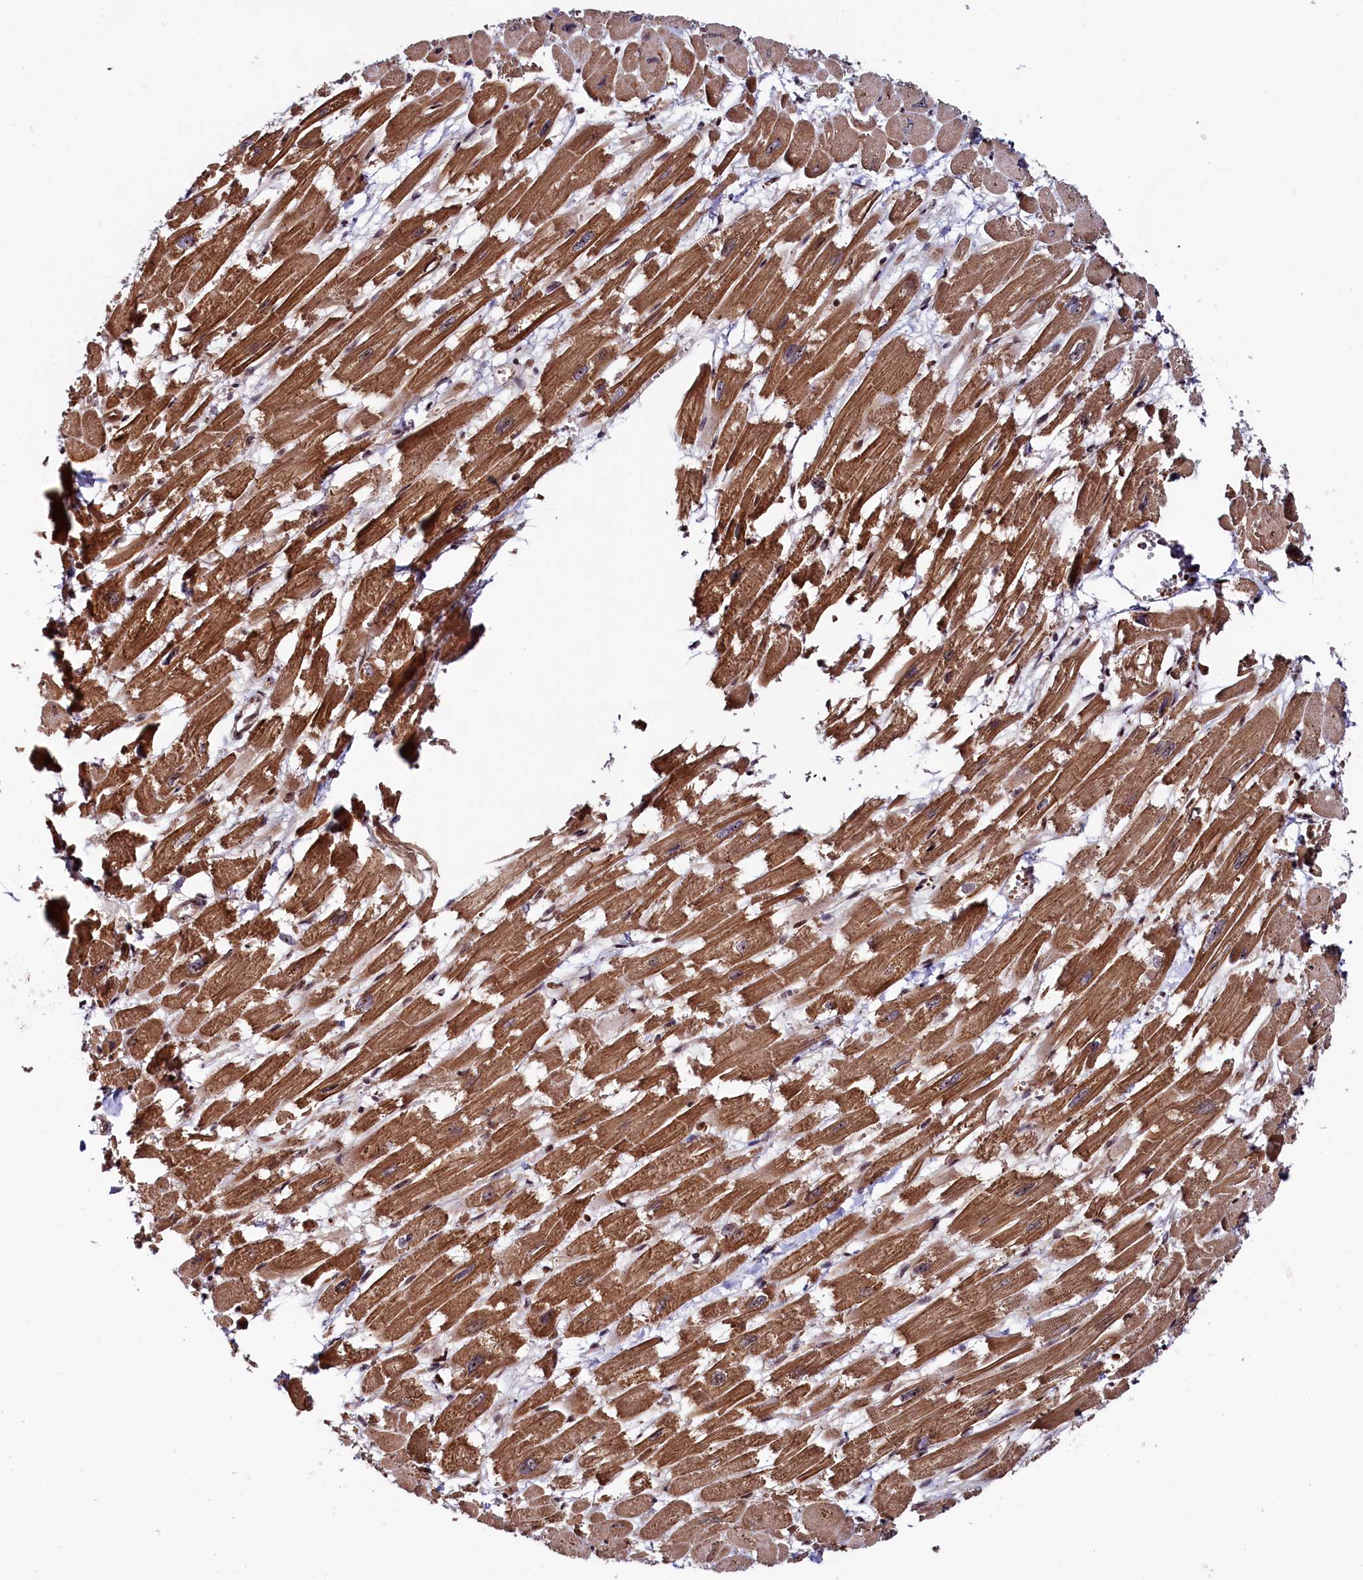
{"staining": {"intensity": "moderate", "quantity": ">75%", "location": "cytoplasmic/membranous,nuclear"}, "tissue": "heart muscle", "cell_type": "Cardiomyocytes", "image_type": "normal", "snomed": [{"axis": "morphology", "description": "Normal tissue, NOS"}, {"axis": "topography", "description": "Heart"}], "caption": "IHC of unremarkable heart muscle reveals medium levels of moderate cytoplasmic/membranous,nuclear staining in about >75% of cardiomyocytes. (Stains: DAB (3,3'-diaminobenzidine) in brown, nuclei in blue, Microscopy: brightfield microscopy at high magnification).", "gene": "LEO1", "patient": {"sex": "male", "age": 54}}